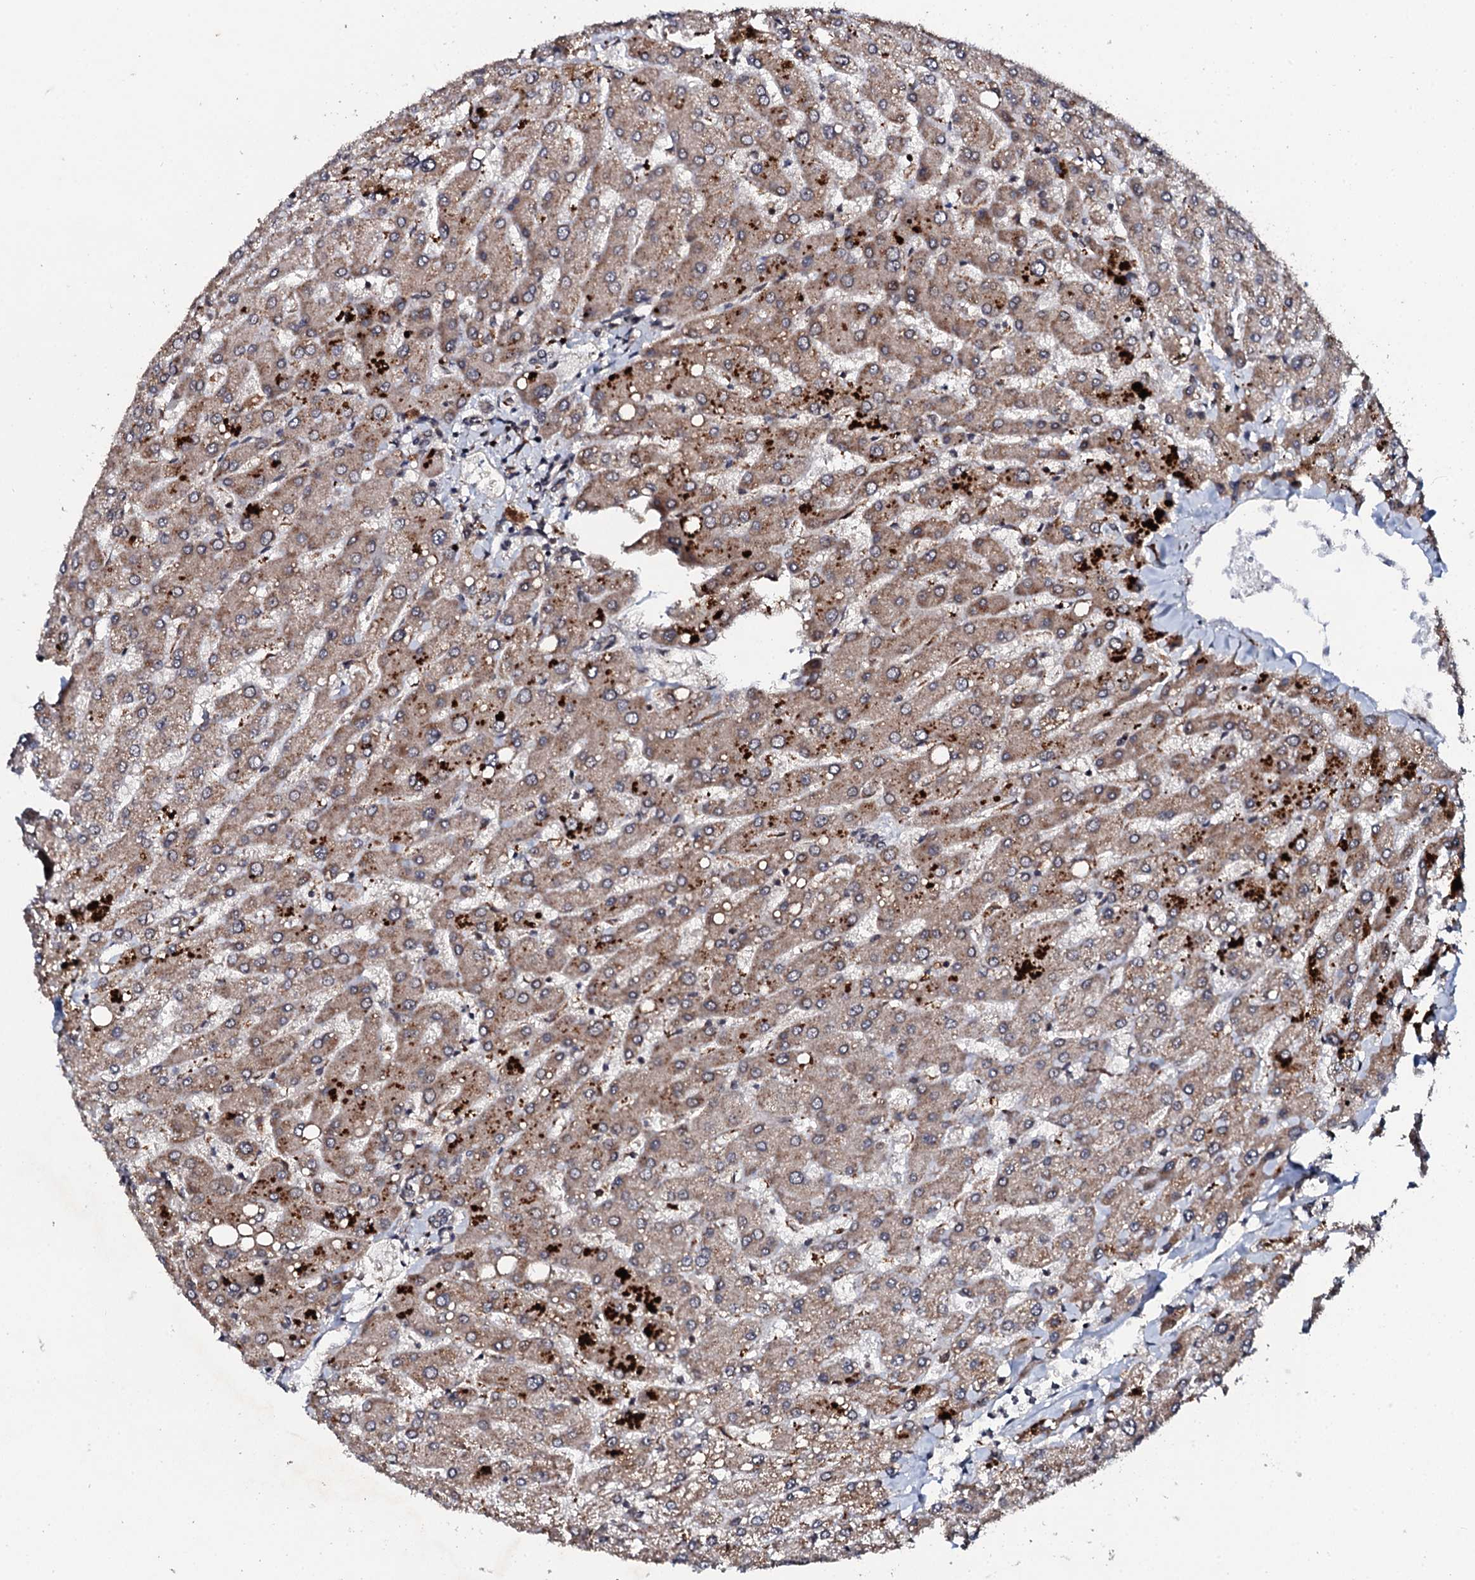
{"staining": {"intensity": "negative", "quantity": "none", "location": "none"}, "tissue": "liver", "cell_type": "Cholangiocytes", "image_type": "normal", "snomed": [{"axis": "morphology", "description": "Normal tissue, NOS"}, {"axis": "topography", "description": "Liver"}], "caption": "Cholangiocytes are negative for brown protein staining in benign liver.", "gene": "FAM111A", "patient": {"sex": "male", "age": 55}}